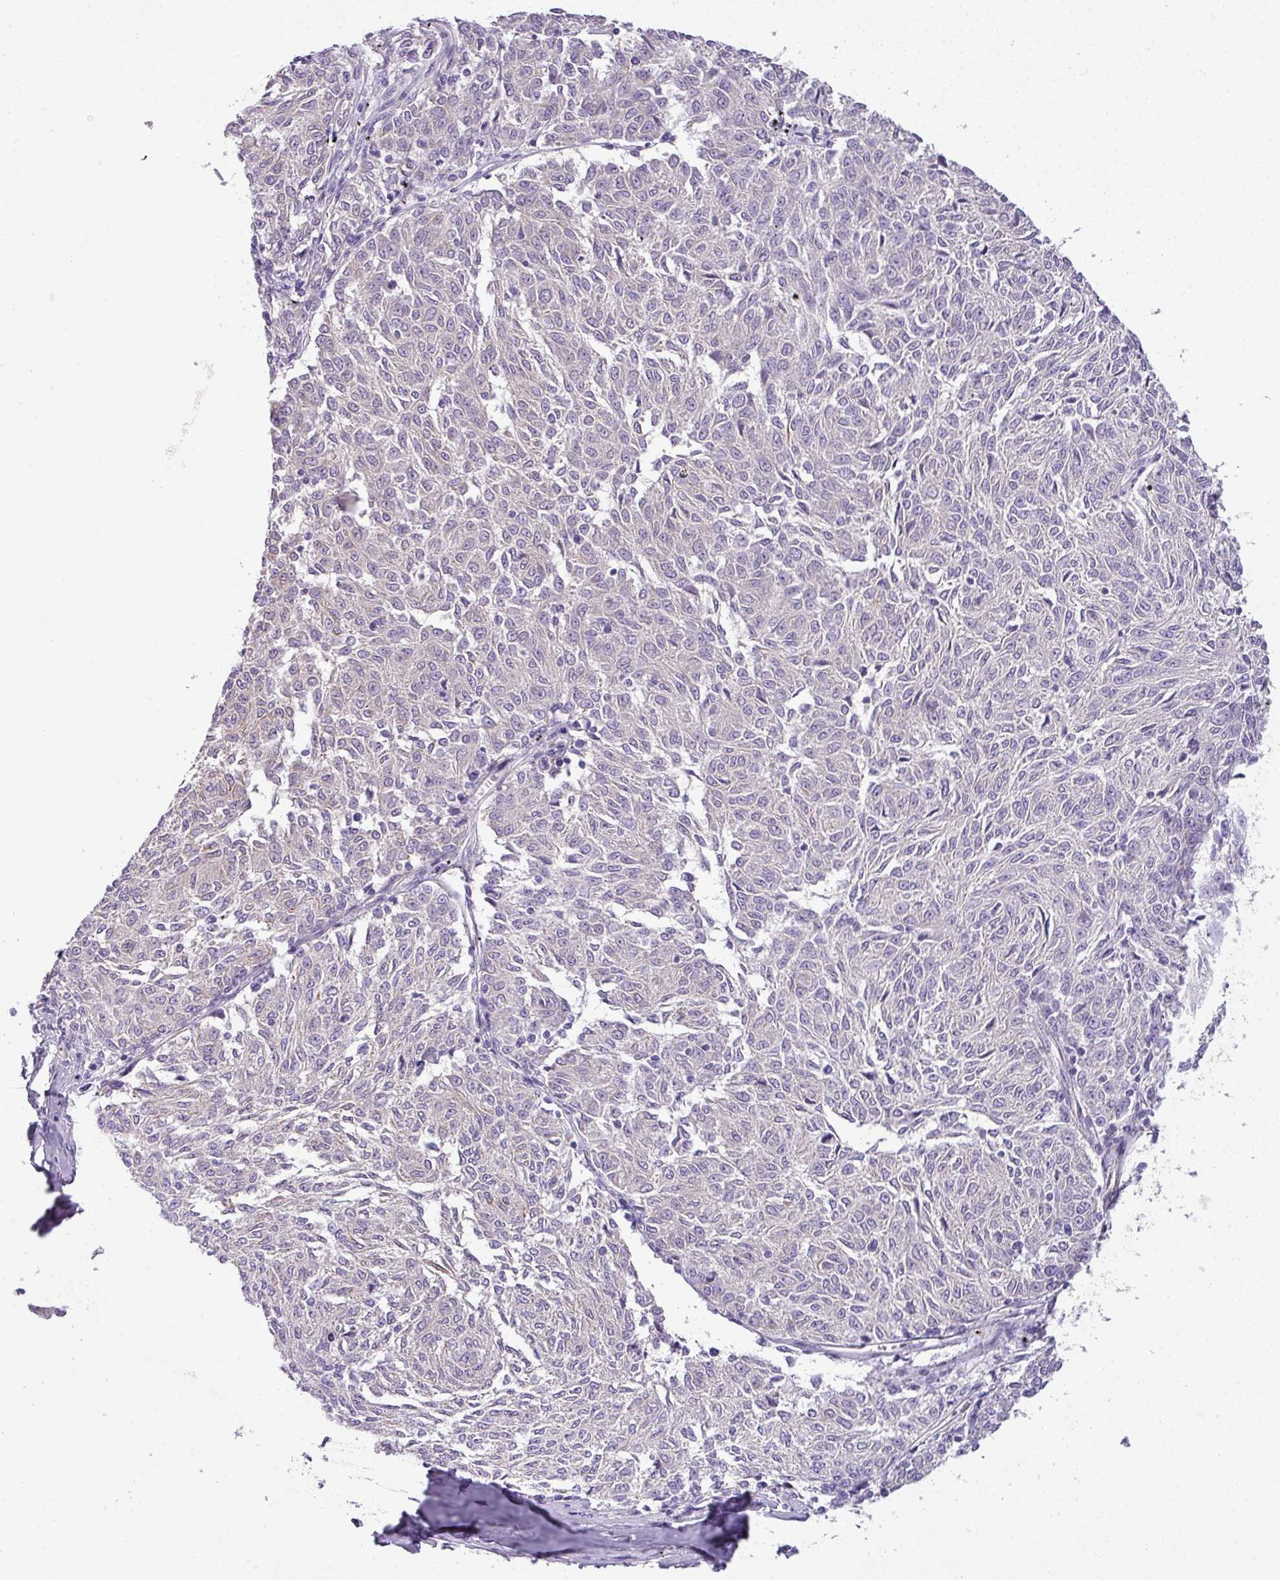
{"staining": {"intensity": "negative", "quantity": "none", "location": "none"}, "tissue": "melanoma", "cell_type": "Tumor cells", "image_type": "cancer", "snomed": [{"axis": "morphology", "description": "Malignant melanoma, NOS"}, {"axis": "topography", "description": "Skin"}], "caption": "A histopathology image of human melanoma is negative for staining in tumor cells.", "gene": "ENSG00000273748", "patient": {"sex": "female", "age": 72}}